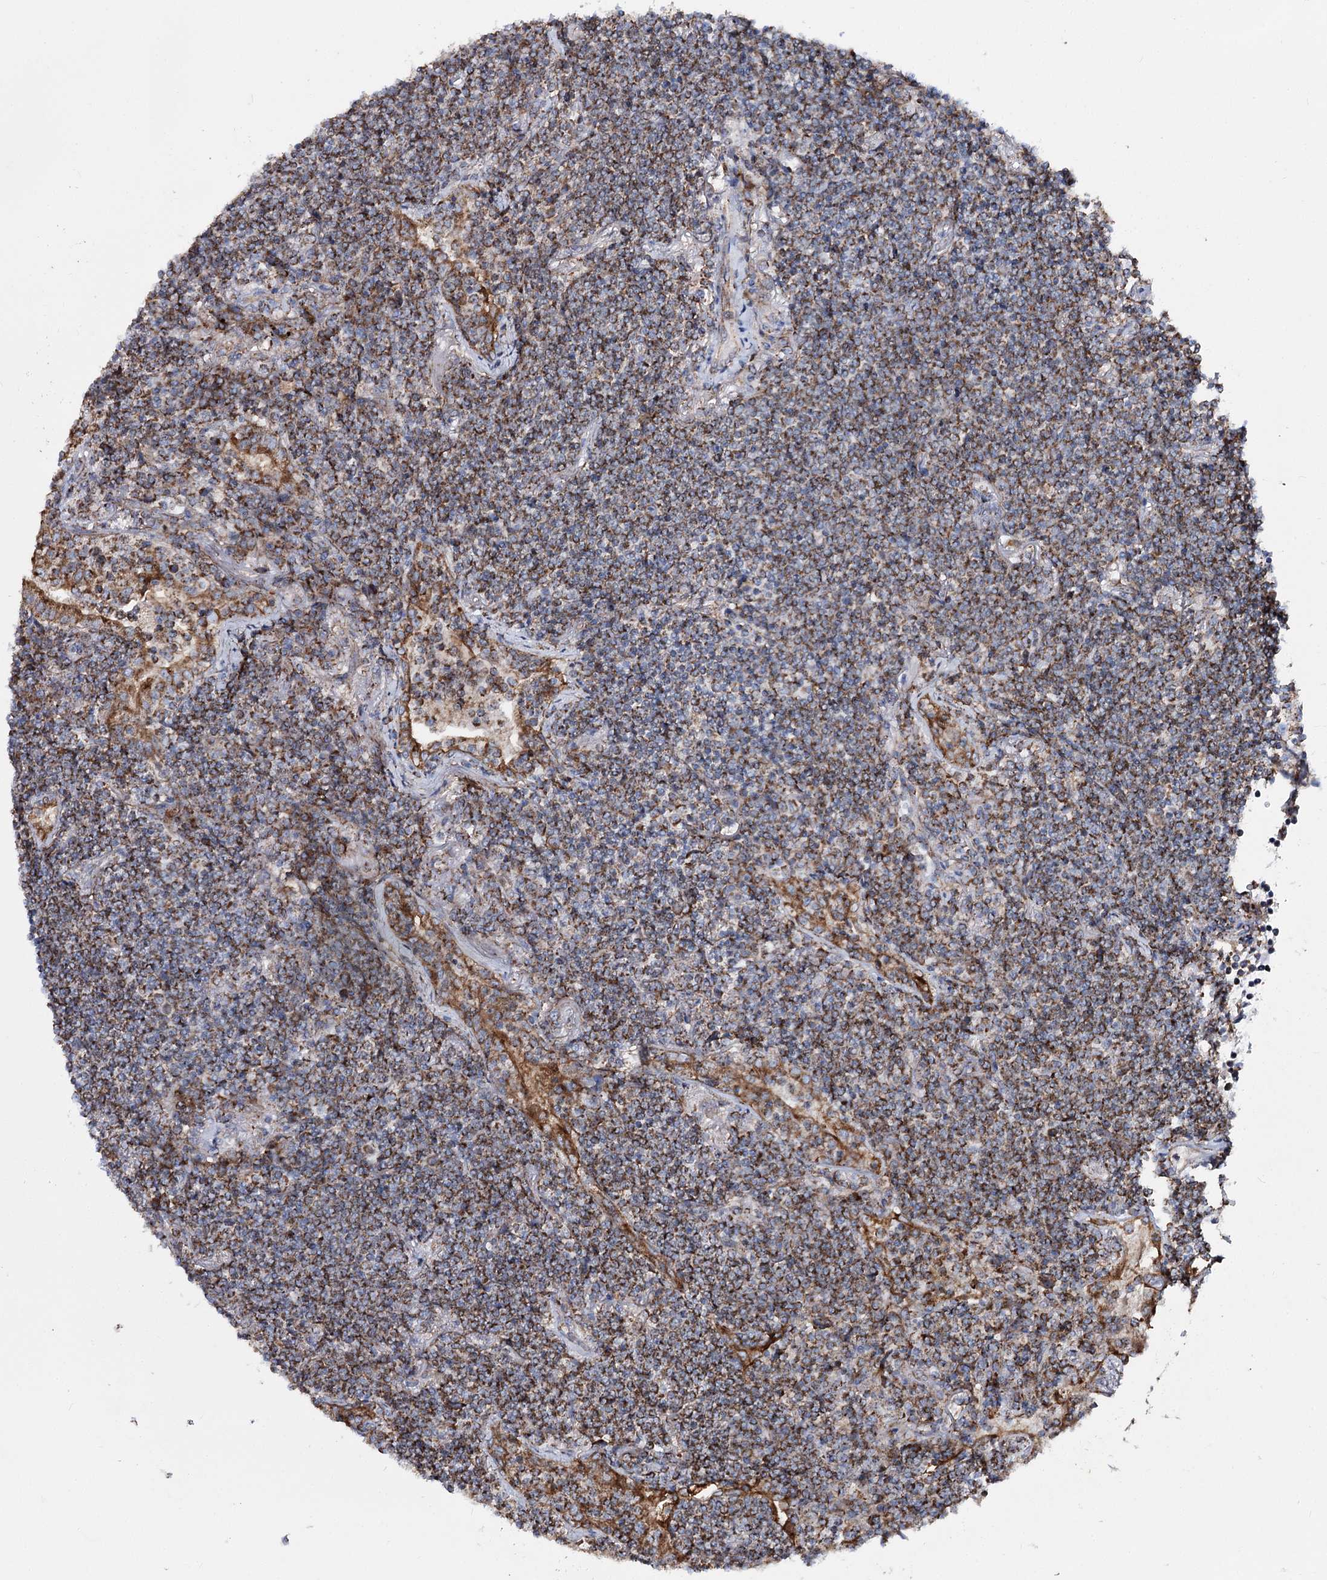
{"staining": {"intensity": "moderate", "quantity": "25%-75%", "location": "cytoplasmic/membranous"}, "tissue": "lymphoma", "cell_type": "Tumor cells", "image_type": "cancer", "snomed": [{"axis": "morphology", "description": "Malignant lymphoma, non-Hodgkin's type, Low grade"}, {"axis": "topography", "description": "Lung"}], "caption": "A histopathology image showing moderate cytoplasmic/membranous staining in approximately 25%-75% of tumor cells in low-grade malignant lymphoma, non-Hodgkin's type, as visualized by brown immunohistochemical staining.", "gene": "MSANTD2", "patient": {"sex": "female", "age": 71}}